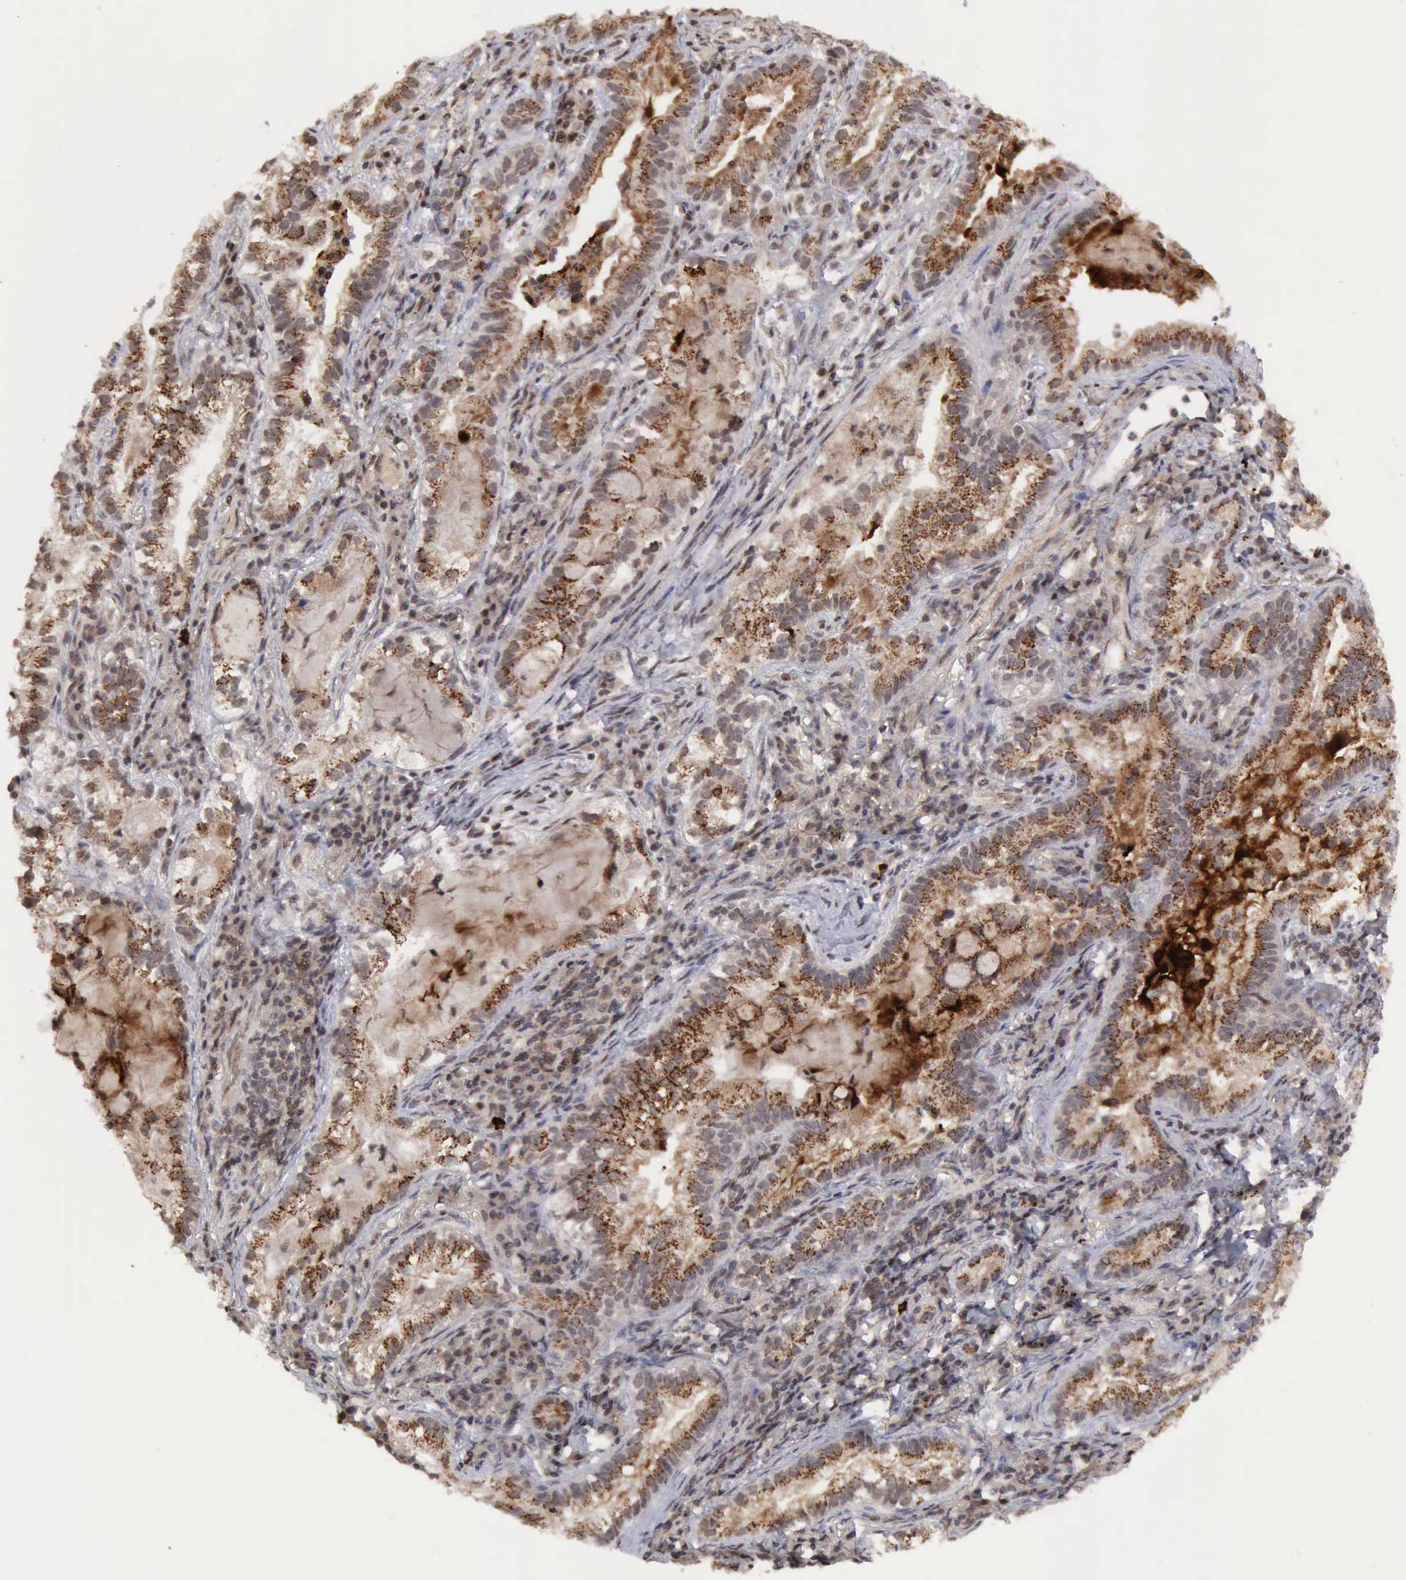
{"staining": {"intensity": "moderate", "quantity": "25%-75%", "location": "cytoplasmic/membranous"}, "tissue": "lung cancer", "cell_type": "Tumor cells", "image_type": "cancer", "snomed": [{"axis": "morphology", "description": "Adenocarcinoma, NOS"}, {"axis": "topography", "description": "Lung"}], "caption": "A high-resolution micrograph shows immunohistochemistry staining of lung cancer (adenocarcinoma), which demonstrates moderate cytoplasmic/membranous staining in about 25%-75% of tumor cells.", "gene": "CDKN2A", "patient": {"sex": "female", "age": 50}}